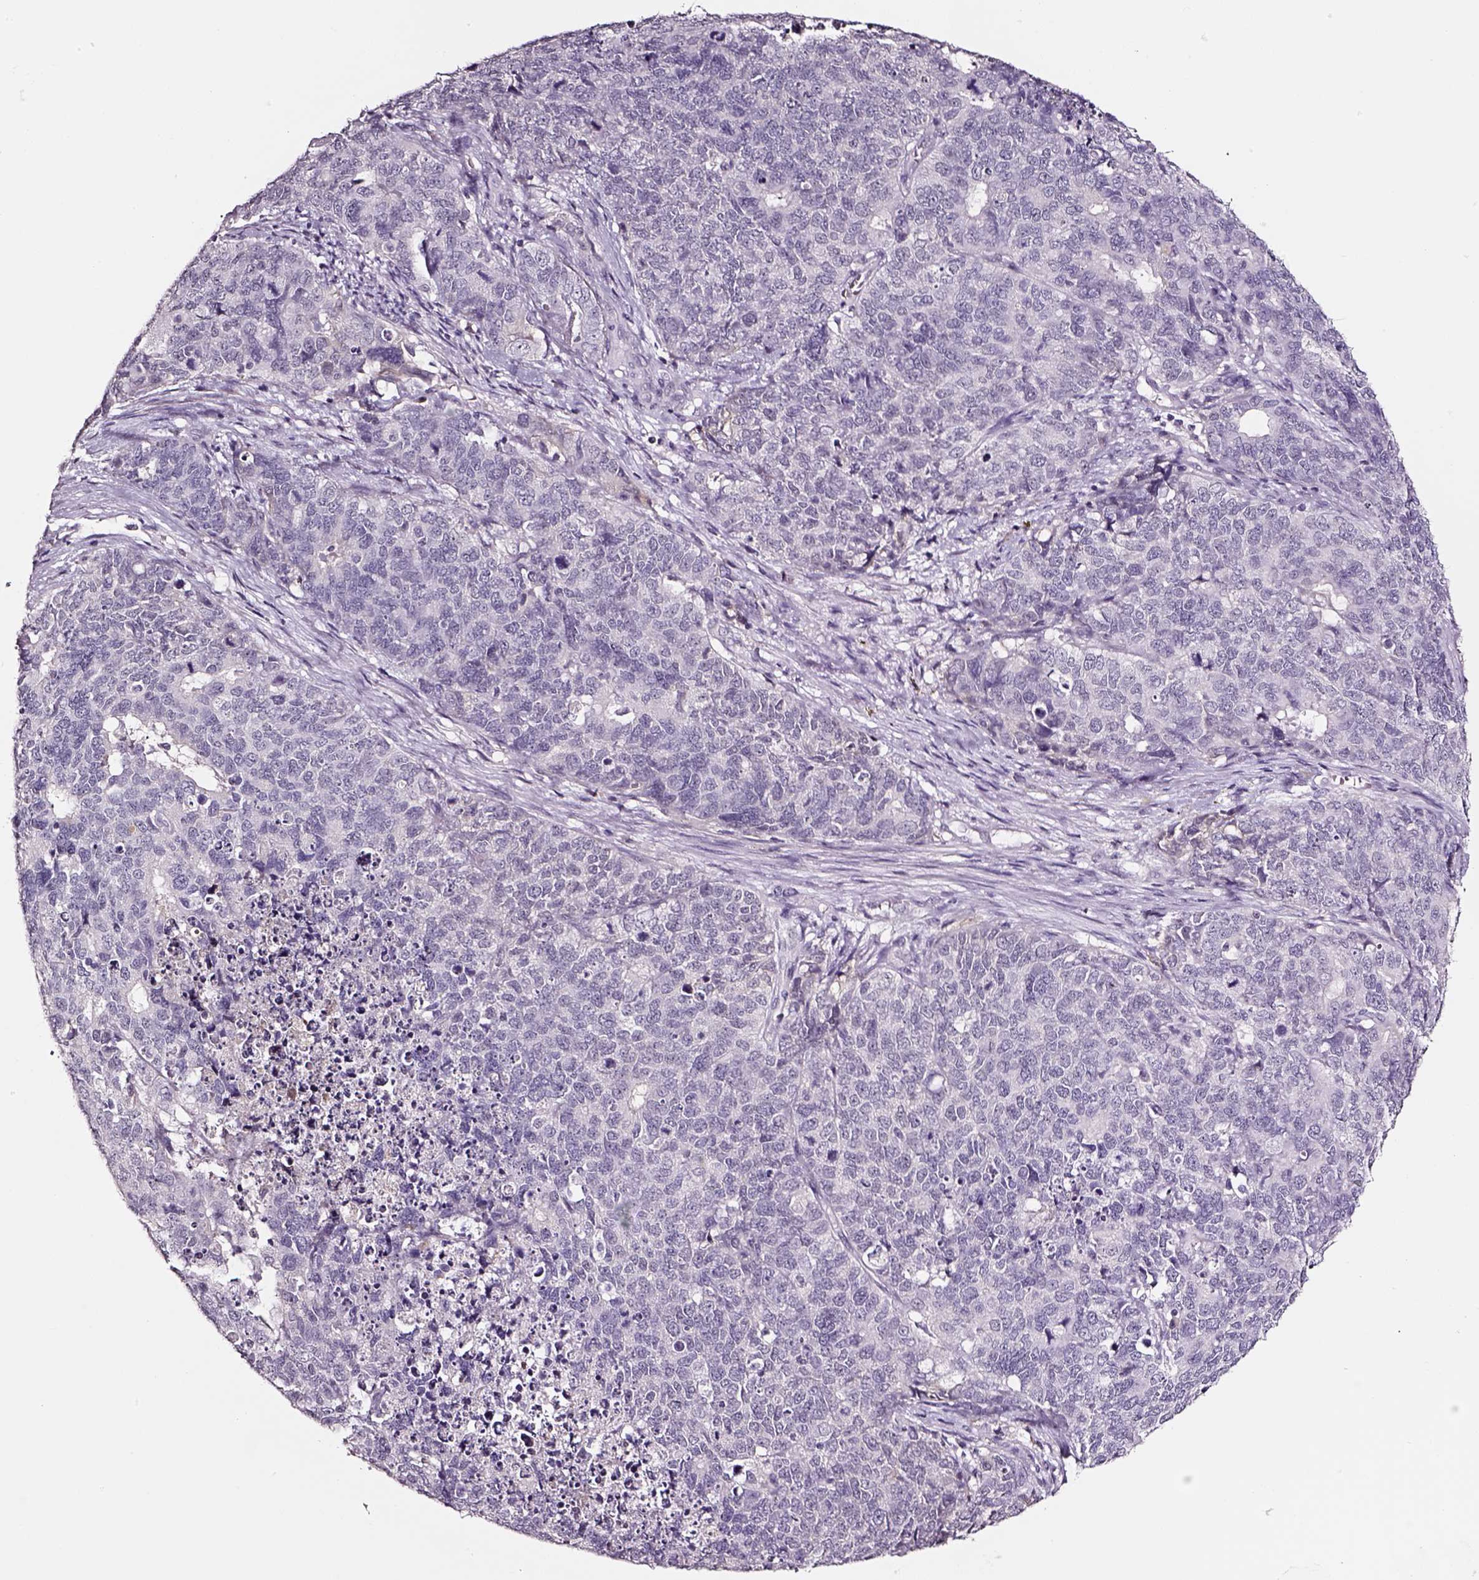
{"staining": {"intensity": "negative", "quantity": "none", "location": "none"}, "tissue": "cervical cancer", "cell_type": "Tumor cells", "image_type": "cancer", "snomed": [{"axis": "morphology", "description": "Squamous cell carcinoma, NOS"}, {"axis": "topography", "description": "Cervix"}], "caption": "Cervical cancer was stained to show a protein in brown. There is no significant positivity in tumor cells. (Stains: DAB (3,3'-diaminobenzidine) IHC with hematoxylin counter stain, Microscopy: brightfield microscopy at high magnification).", "gene": "SMIM17", "patient": {"sex": "female", "age": 63}}